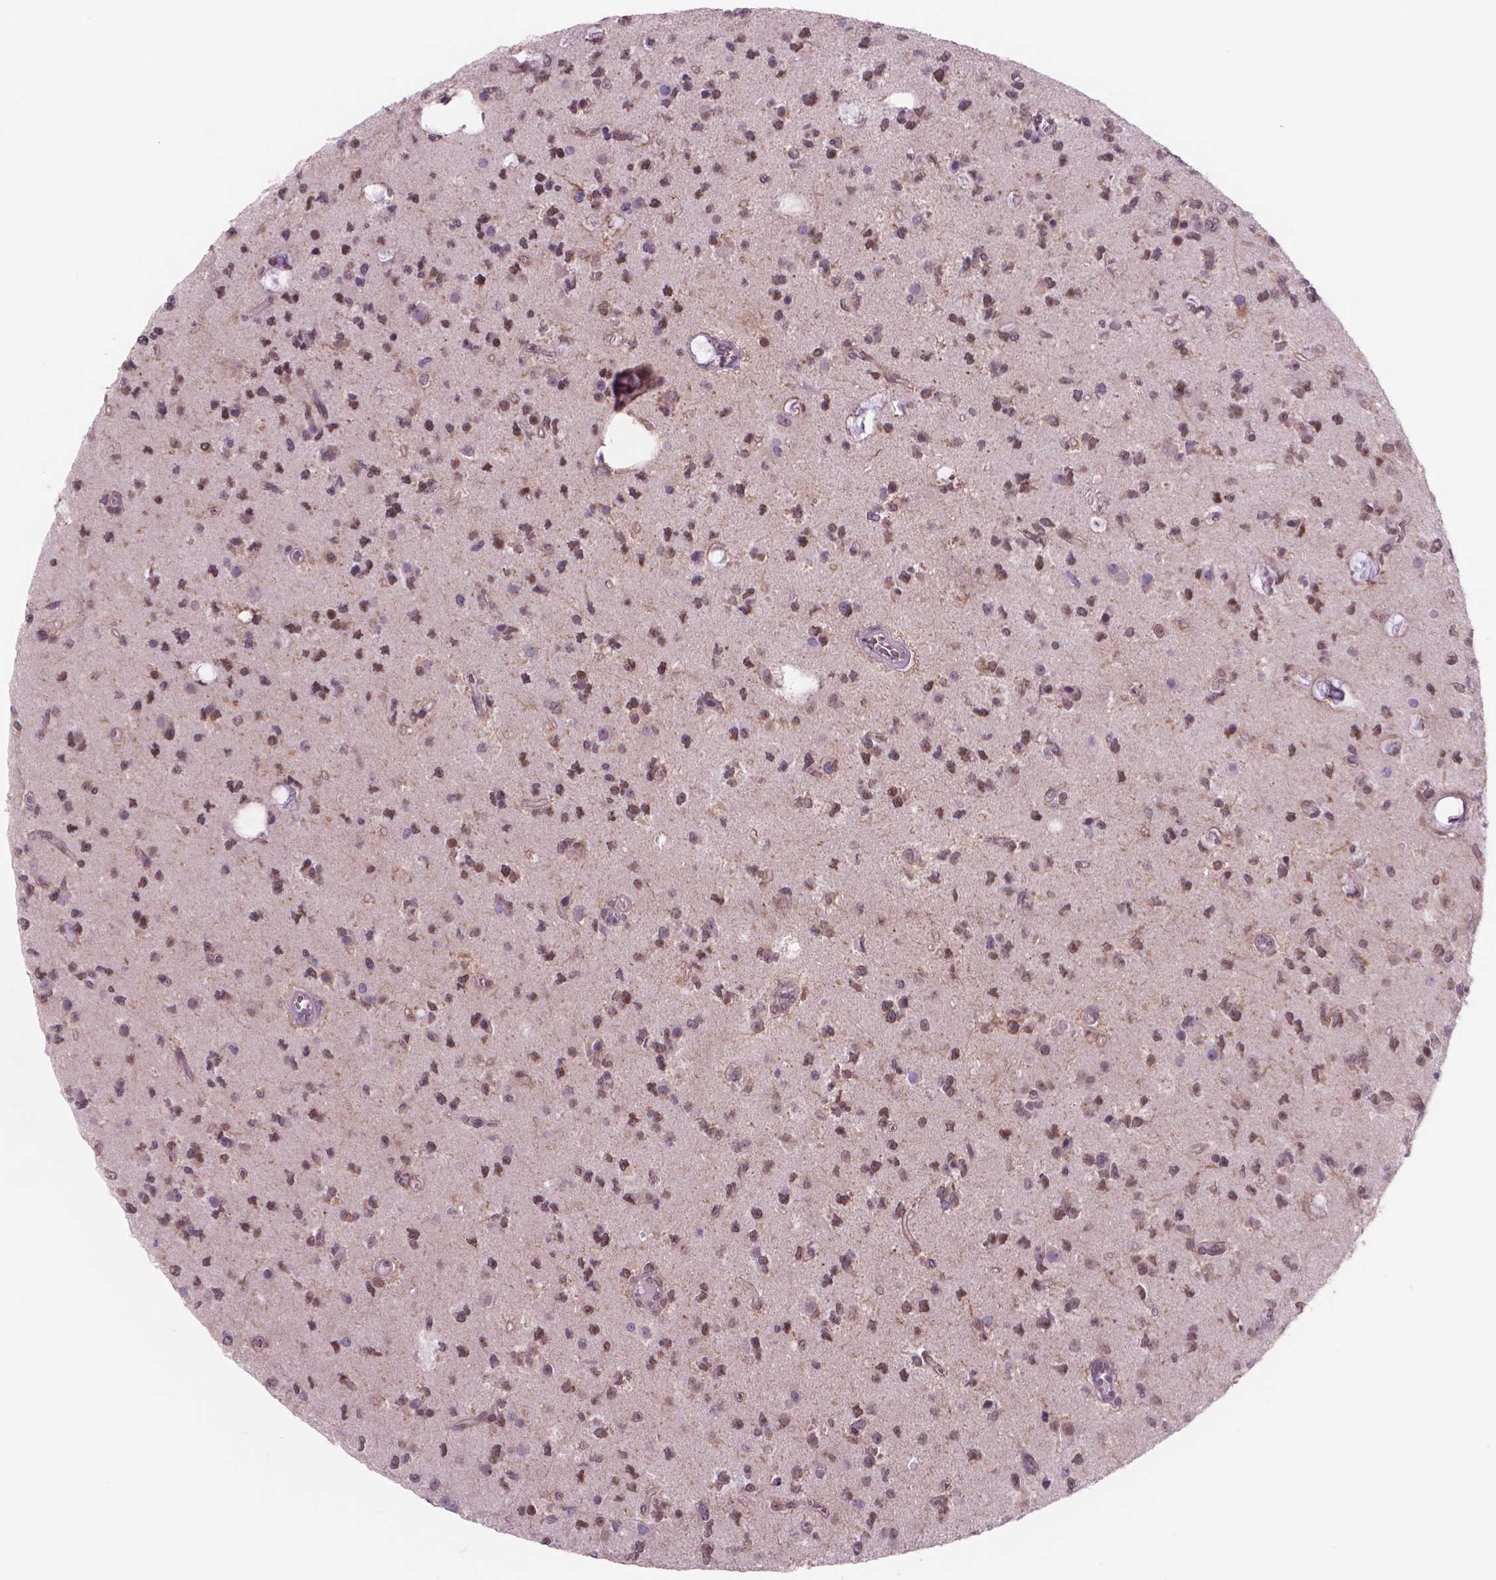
{"staining": {"intensity": "moderate", "quantity": "25%-75%", "location": "nuclear"}, "tissue": "glioma", "cell_type": "Tumor cells", "image_type": "cancer", "snomed": [{"axis": "morphology", "description": "Glioma, malignant, Low grade"}, {"axis": "topography", "description": "Brain"}], "caption": "An immunohistochemistry (IHC) micrograph of neoplastic tissue is shown. Protein staining in brown highlights moderate nuclear positivity in glioma within tumor cells.", "gene": "POLR3D", "patient": {"sex": "female", "age": 45}}